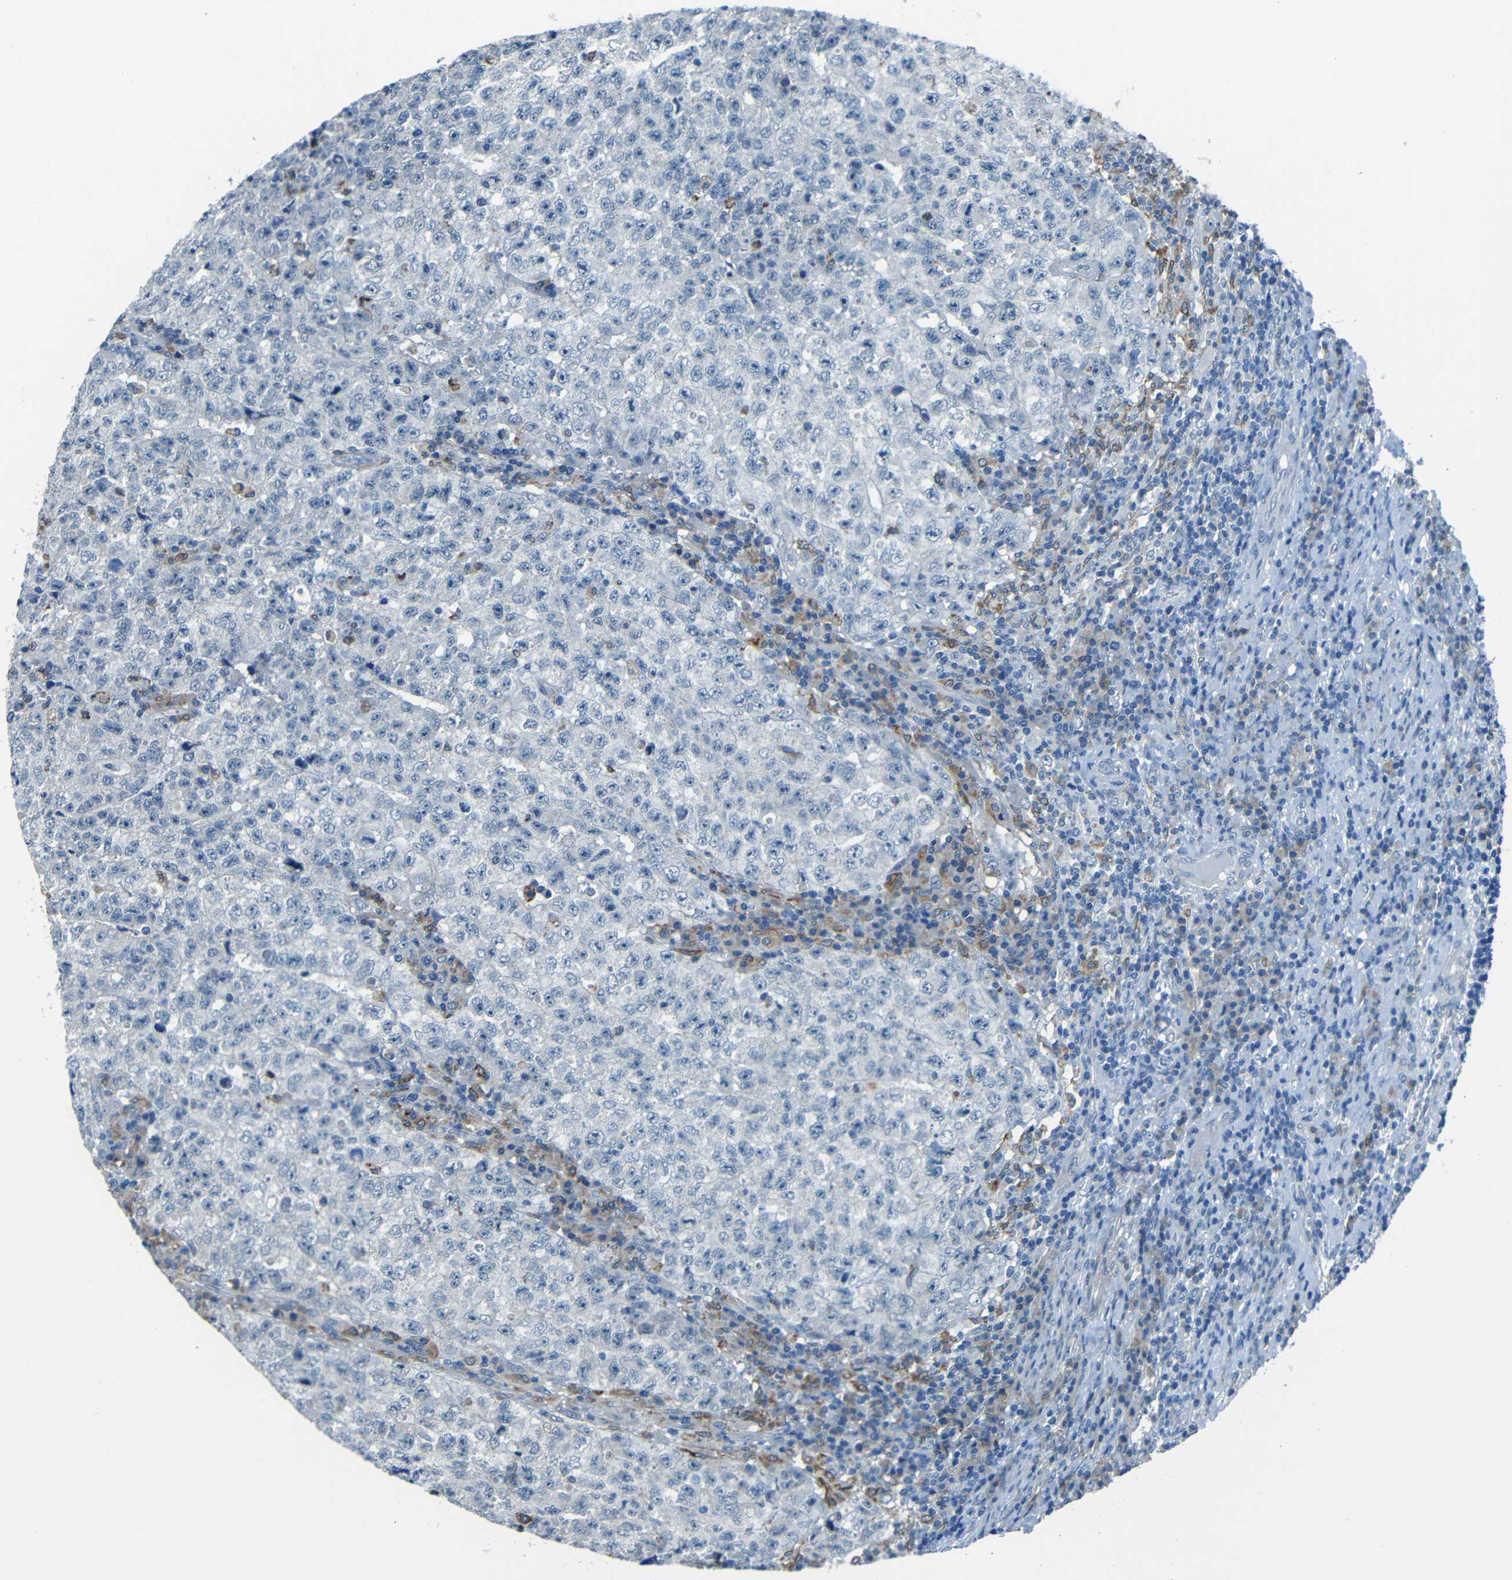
{"staining": {"intensity": "negative", "quantity": "none", "location": "none"}, "tissue": "testis cancer", "cell_type": "Tumor cells", "image_type": "cancer", "snomed": [{"axis": "morphology", "description": "Necrosis, NOS"}, {"axis": "morphology", "description": "Carcinoma, Embryonal, NOS"}, {"axis": "topography", "description": "Testis"}], "caption": "Micrograph shows no protein staining in tumor cells of embryonal carcinoma (testis) tissue. Nuclei are stained in blue.", "gene": "ANKRD22", "patient": {"sex": "male", "age": 19}}